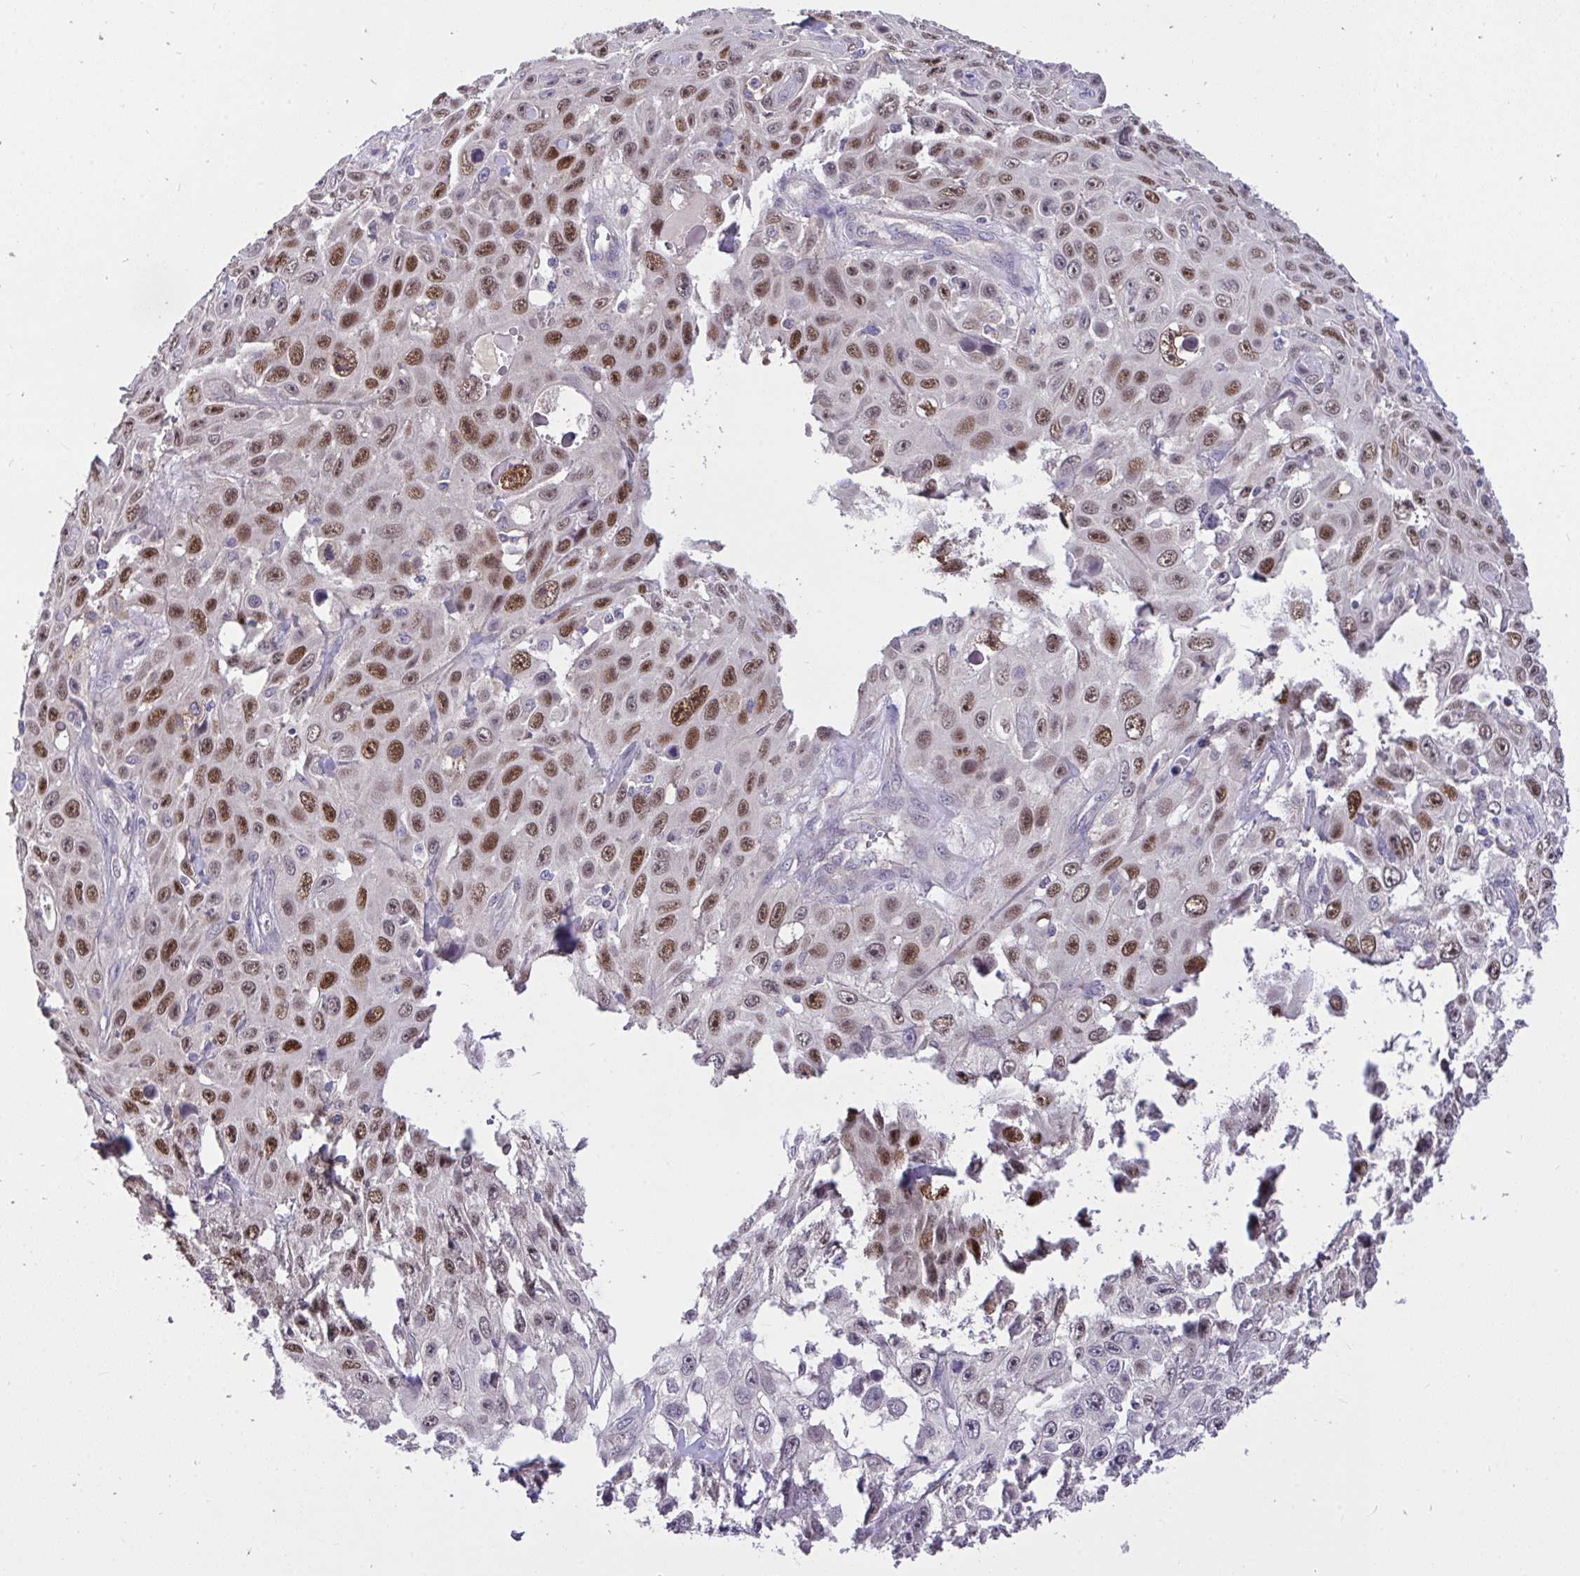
{"staining": {"intensity": "moderate", "quantity": ">75%", "location": "nuclear"}, "tissue": "skin cancer", "cell_type": "Tumor cells", "image_type": "cancer", "snomed": [{"axis": "morphology", "description": "Squamous cell carcinoma, NOS"}, {"axis": "topography", "description": "Skin"}], "caption": "The micrograph reveals a brown stain indicating the presence of a protein in the nuclear of tumor cells in skin squamous cell carcinoma. Immunohistochemistry stains the protein of interest in brown and the nuclei are stained blue.", "gene": "C19orf54", "patient": {"sex": "male", "age": 82}}